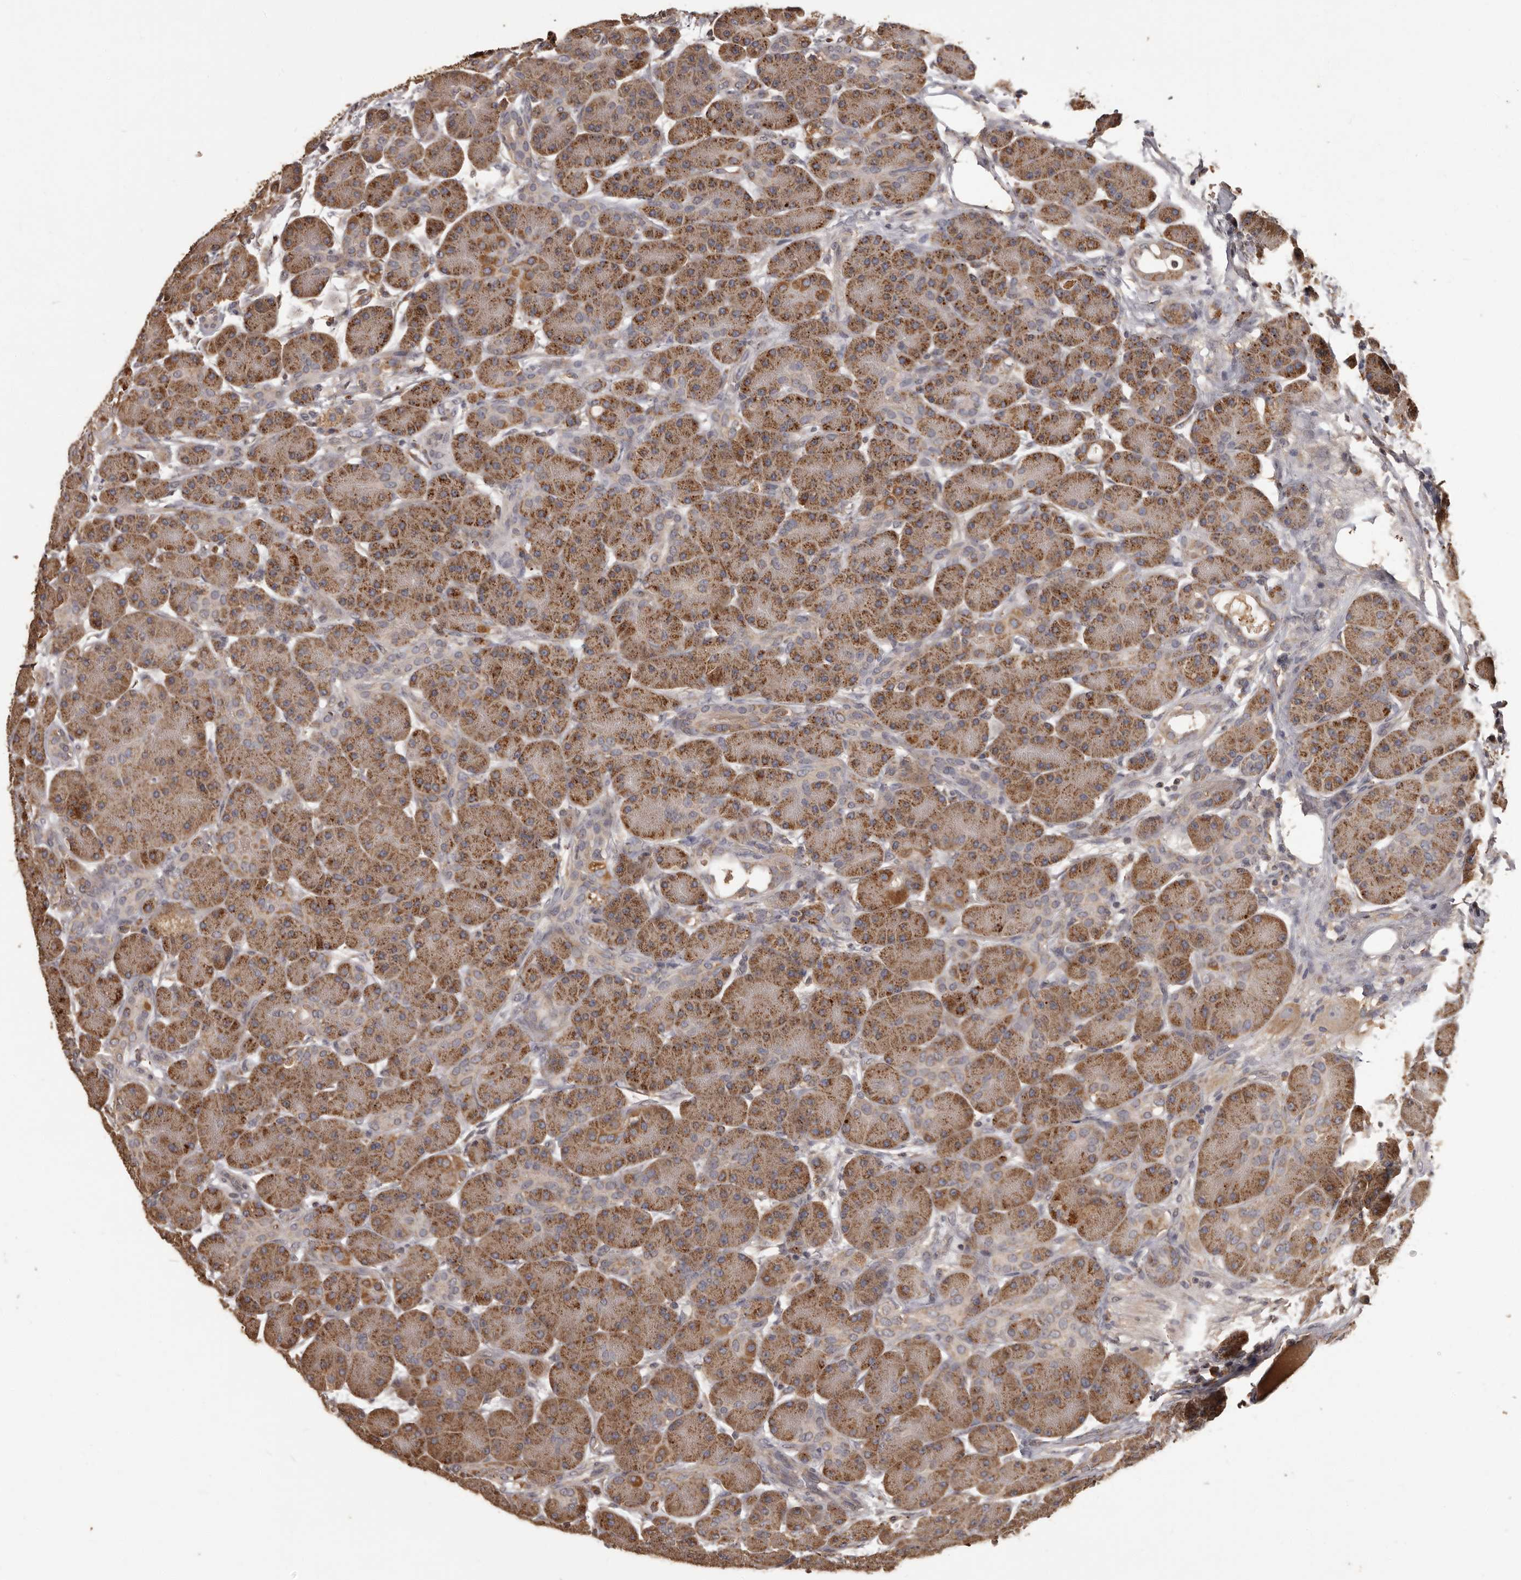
{"staining": {"intensity": "moderate", "quantity": ">75%", "location": "cytoplasmic/membranous"}, "tissue": "pancreas", "cell_type": "Exocrine glandular cells", "image_type": "normal", "snomed": [{"axis": "morphology", "description": "Normal tissue, NOS"}, {"axis": "topography", "description": "Pancreas"}], "caption": "Normal pancreas shows moderate cytoplasmic/membranous positivity in approximately >75% of exocrine glandular cells, visualized by immunohistochemistry. The staining was performed using DAB (3,3'-diaminobenzidine) to visualize the protein expression in brown, while the nuclei were stained in blue with hematoxylin (Magnification: 20x).", "gene": "MGAT5", "patient": {"sex": "male", "age": 63}}